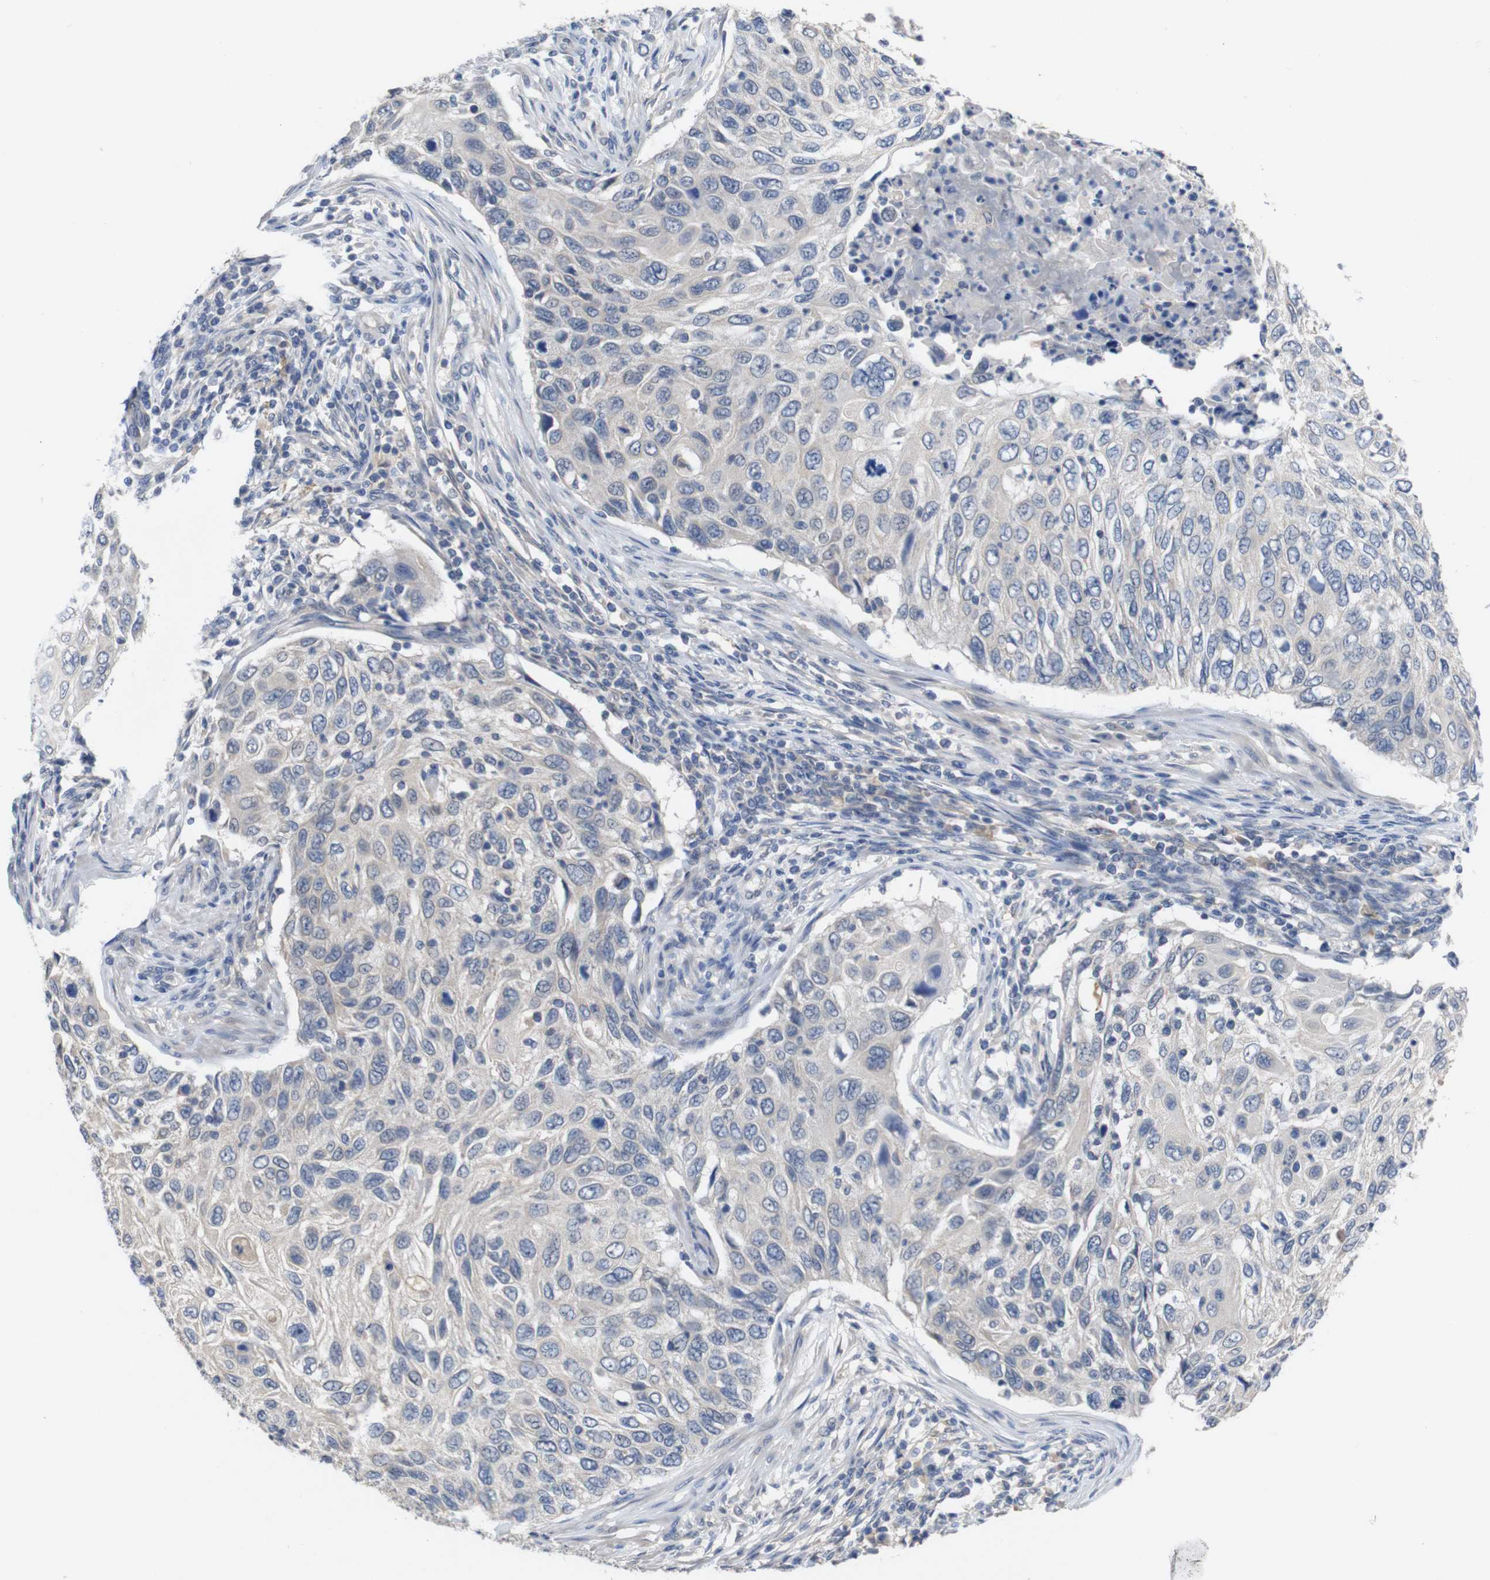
{"staining": {"intensity": "negative", "quantity": "none", "location": "none"}, "tissue": "cervical cancer", "cell_type": "Tumor cells", "image_type": "cancer", "snomed": [{"axis": "morphology", "description": "Squamous cell carcinoma, NOS"}, {"axis": "topography", "description": "Cervix"}], "caption": "Immunohistochemistry (IHC) of squamous cell carcinoma (cervical) exhibits no staining in tumor cells.", "gene": "HNF1A", "patient": {"sex": "female", "age": 70}}